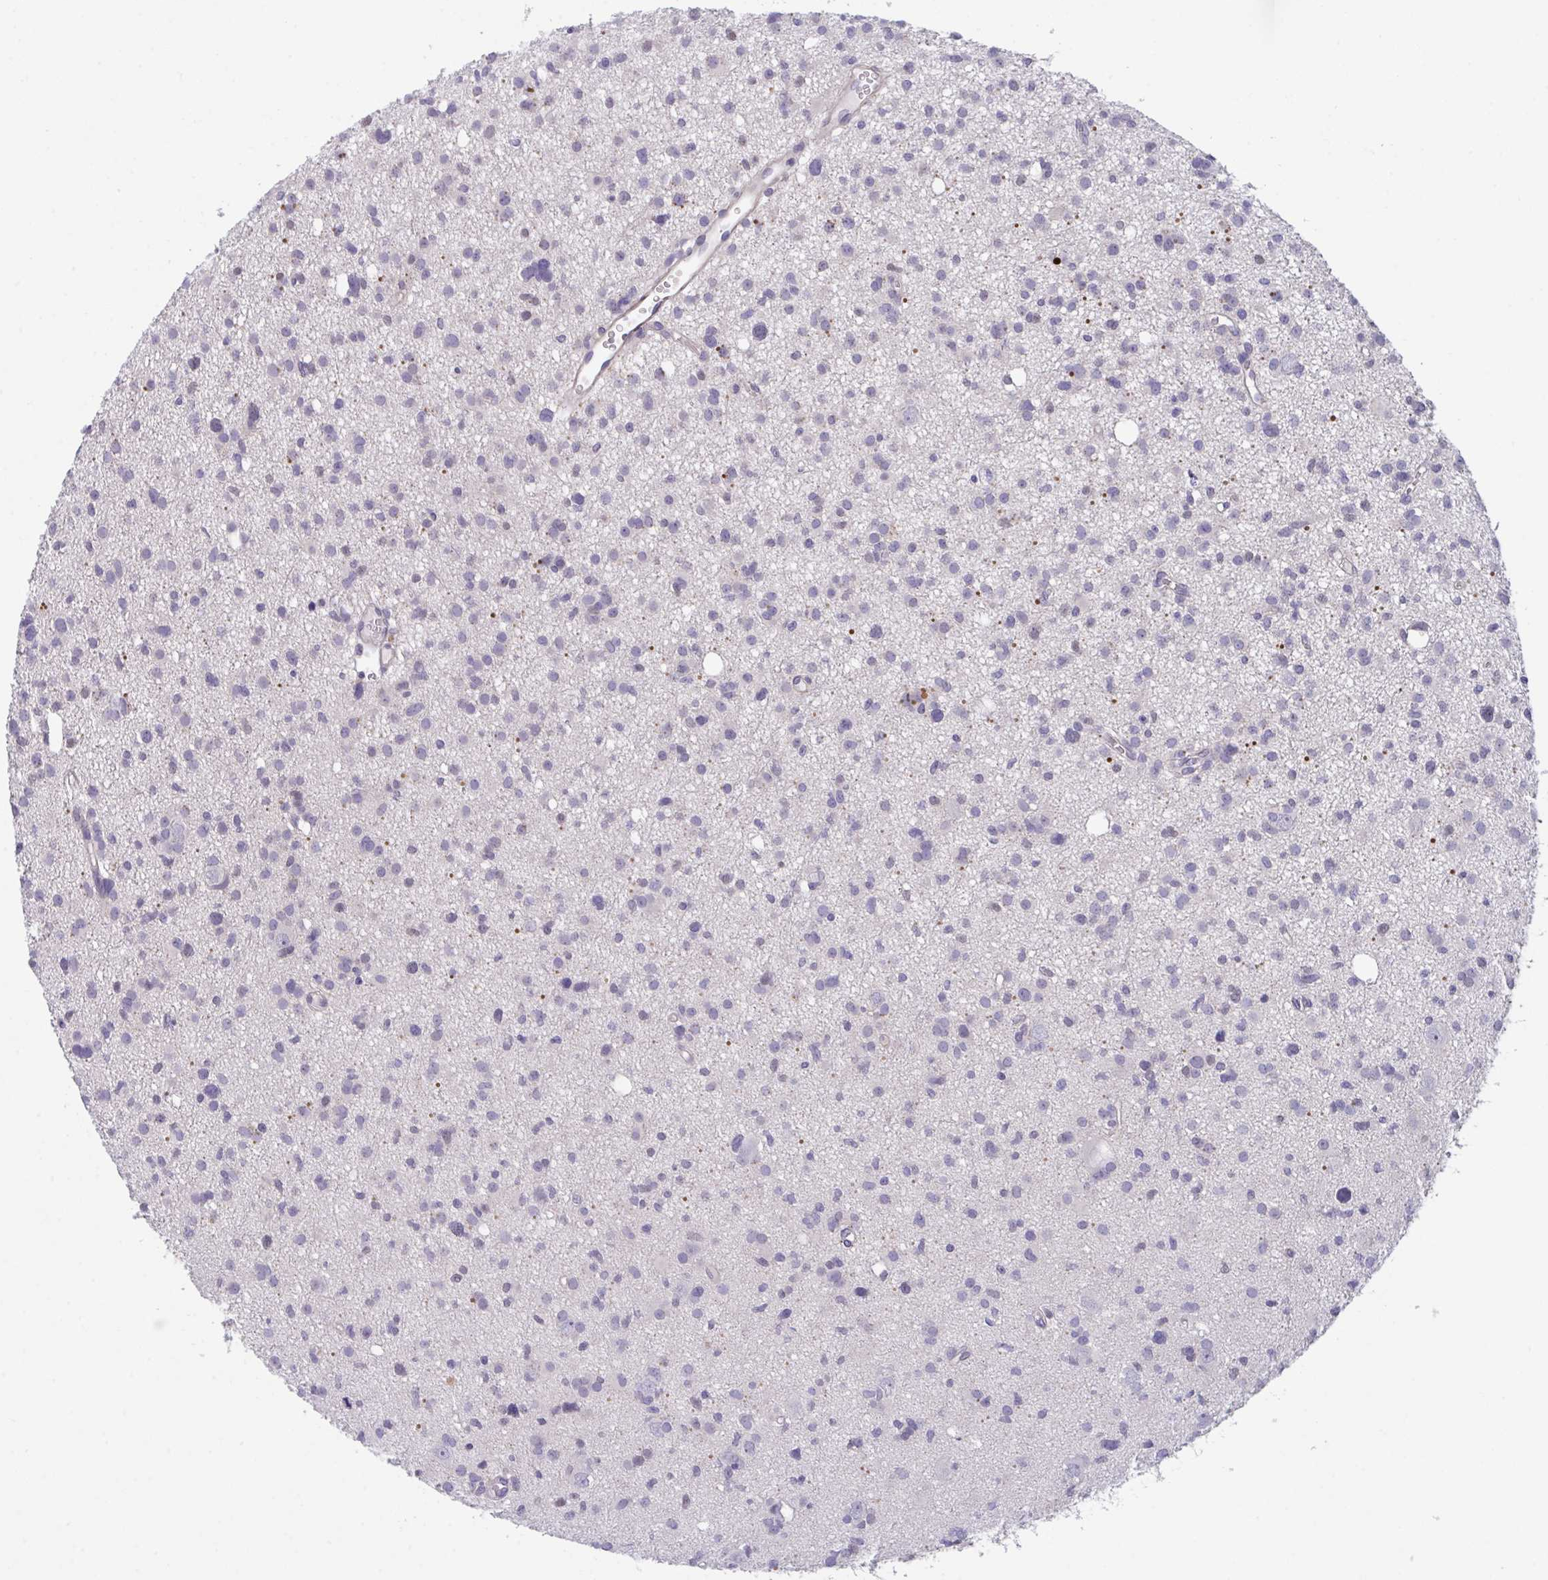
{"staining": {"intensity": "negative", "quantity": "none", "location": "none"}, "tissue": "glioma", "cell_type": "Tumor cells", "image_type": "cancer", "snomed": [{"axis": "morphology", "description": "Glioma, malignant, High grade"}, {"axis": "topography", "description": "Brain"}], "caption": "Malignant glioma (high-grade) was stained to show a protein in brown. There is no significant staining in tumor cells.", "gene": "RHOXF1", "patient": {"sex": "male", "age": 23}}